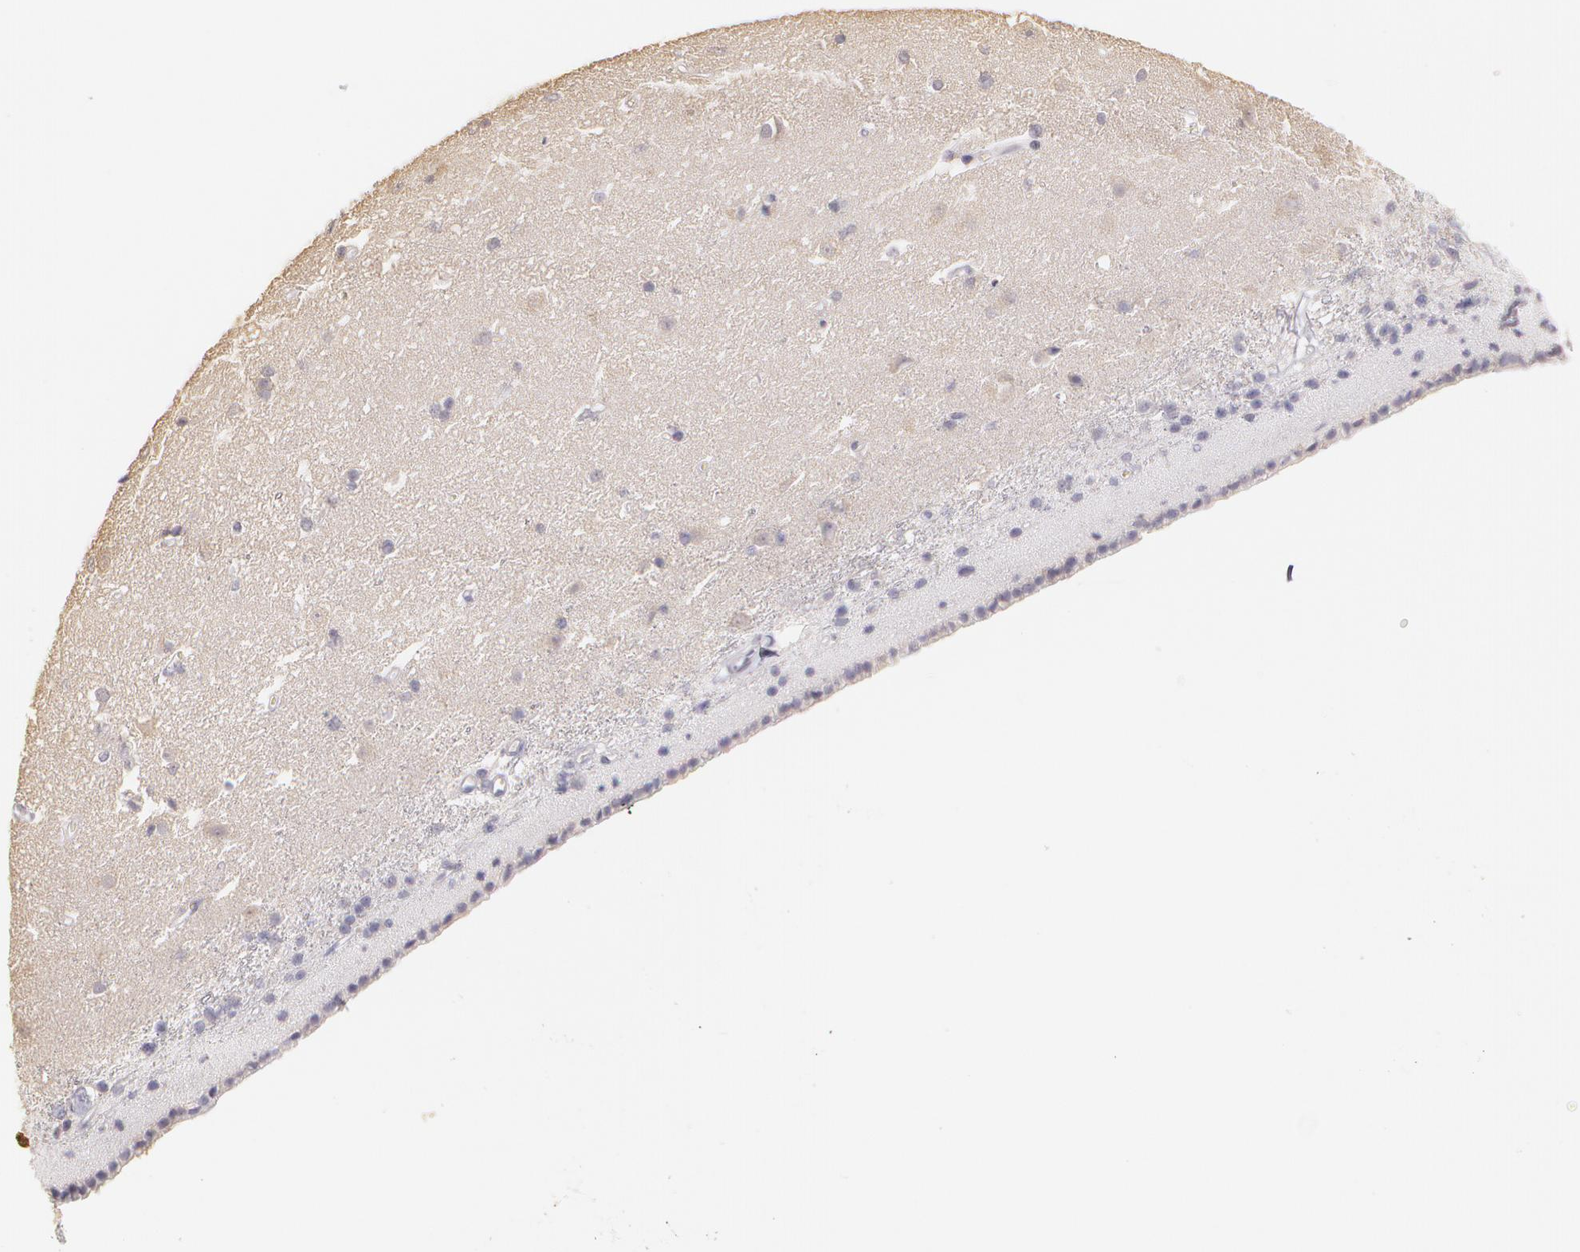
{"staining": {"intensity": "negative", "quantity": "none", "location": "none"}, "tissue": "caudate", "cell_type": "Glial cells", "image_type": "normal", "snomed": [{"axis": "morphology", "description": "Normal tissue, NOS"}, {"axis": "topography", "description": "Lateral ventricle wall"}], "caption": "Caudate stained for a protein using immunohistochemistry (IHC) displays no expression glial cells.", "gene": "LRG1", "patient": {"sex": "female", "age": 19}}